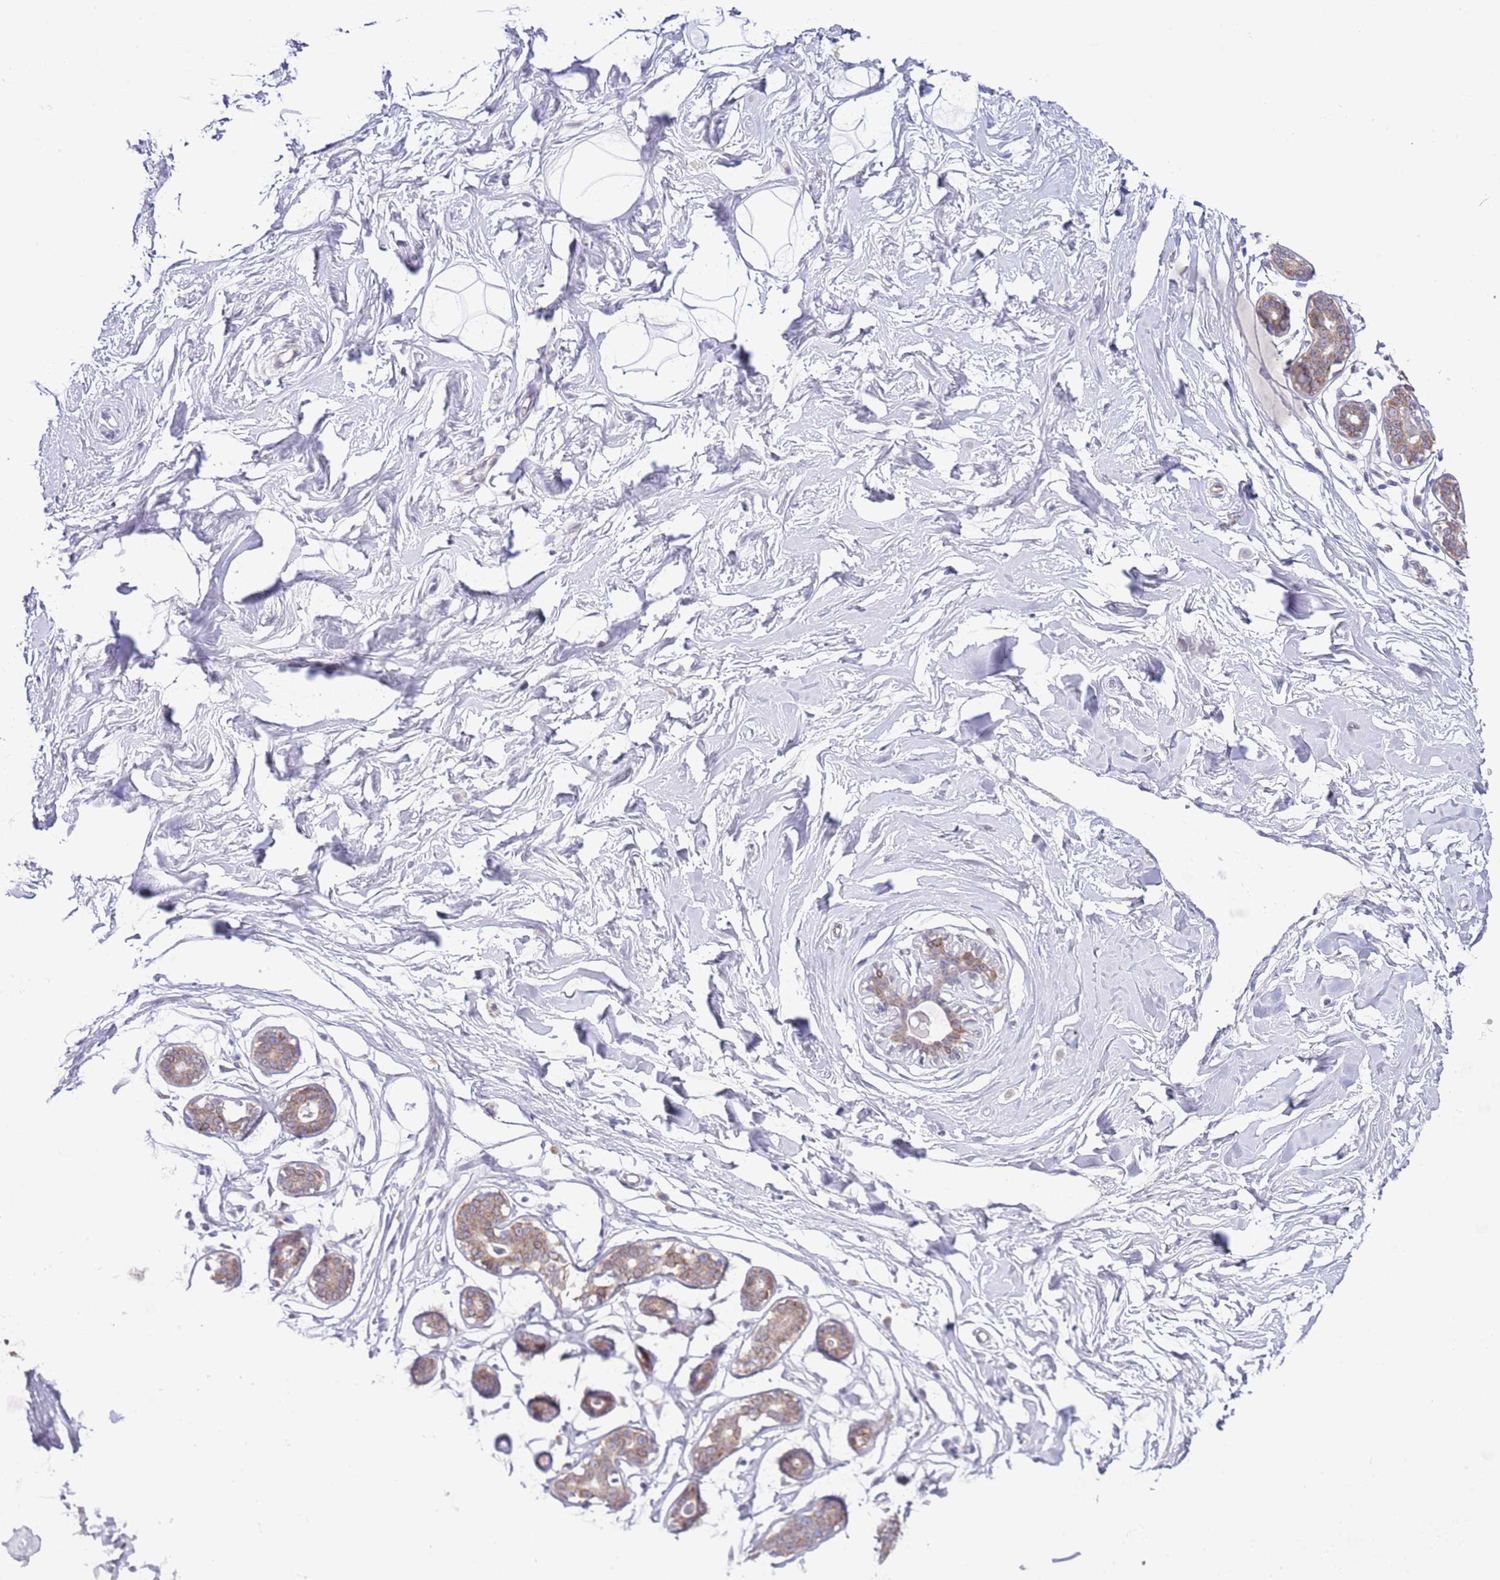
{"staining": {"intensity": "negative", "quantity": "none", "location": "none"}, "tissue": "breast", "cell_type": "Adipocytes", "image_type": "normal", "snomed": [{"axis": "morphology", "description": "Normal tissue, NOS"}, {"axis": "morphology", "description": "Adenoma, NOS"}, {"axis": "topography", "description": "Breast"}], "caption": "Benign breast was stained to show a protein in brown. There is no significant expression in adipocytes.", "gene": "EBPL", "patient": {"sex": "female", "age": 23}}